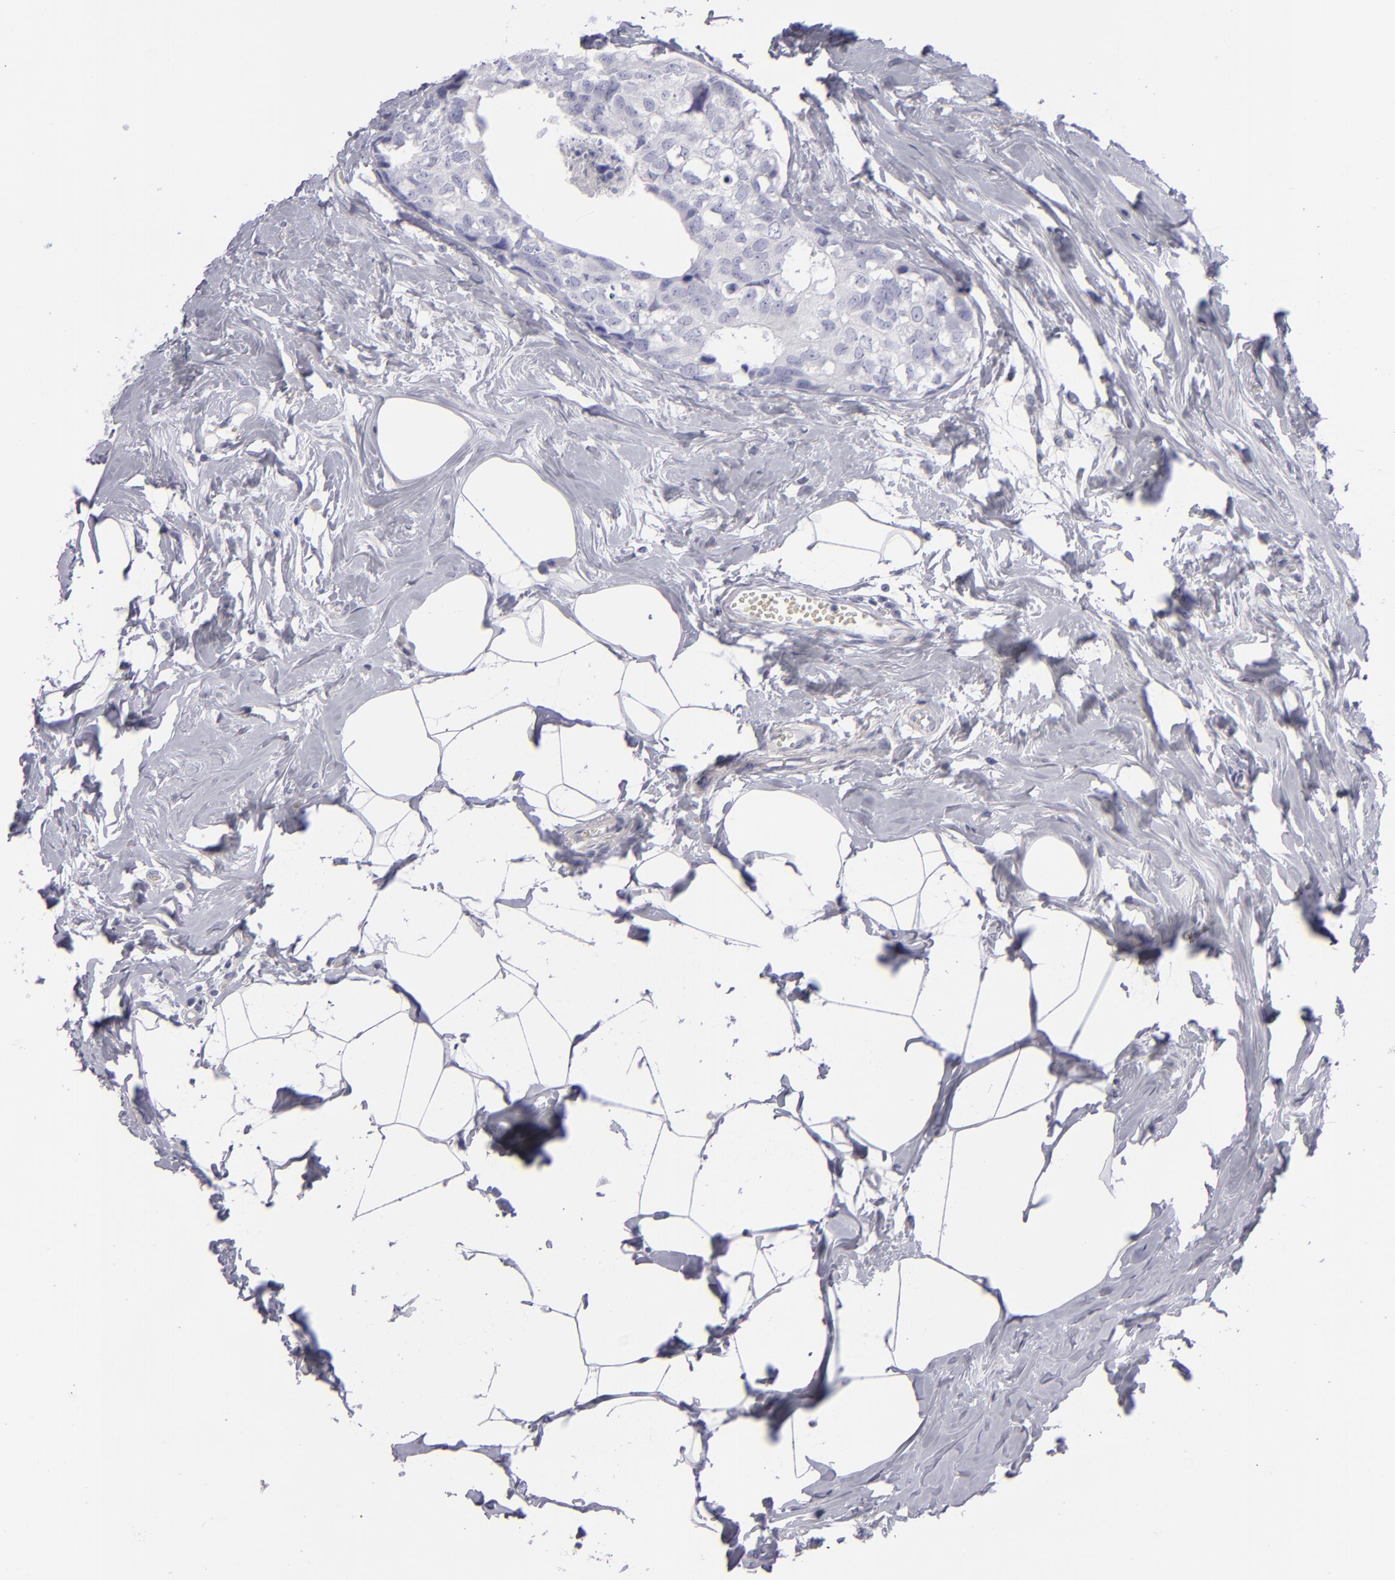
{"staining": {"intensity": "negative", "quantity": "none", "location": "none"}, "tissue": "breast cancer", "cell_type": "Tumor cells", "image_type": "cancer", "snomed": [{"axis": "morphology", "description": "Normal tissue, NOS"}, {"axis": "morphology", "description": "Duct carcinoma"}, {"axis": "topography", "description": "Breast"}], "caption": "There is no significant expression in tumor cells of breast cancer (intraductal carcinoma). (Stains: DAB immunohistochemistry (IHC) with hematoxylin counter stain, Microscopy: brightfield microscopy at high magnification).", "gene": "CD22", "patient": {"sex": "female", "age": 50}}